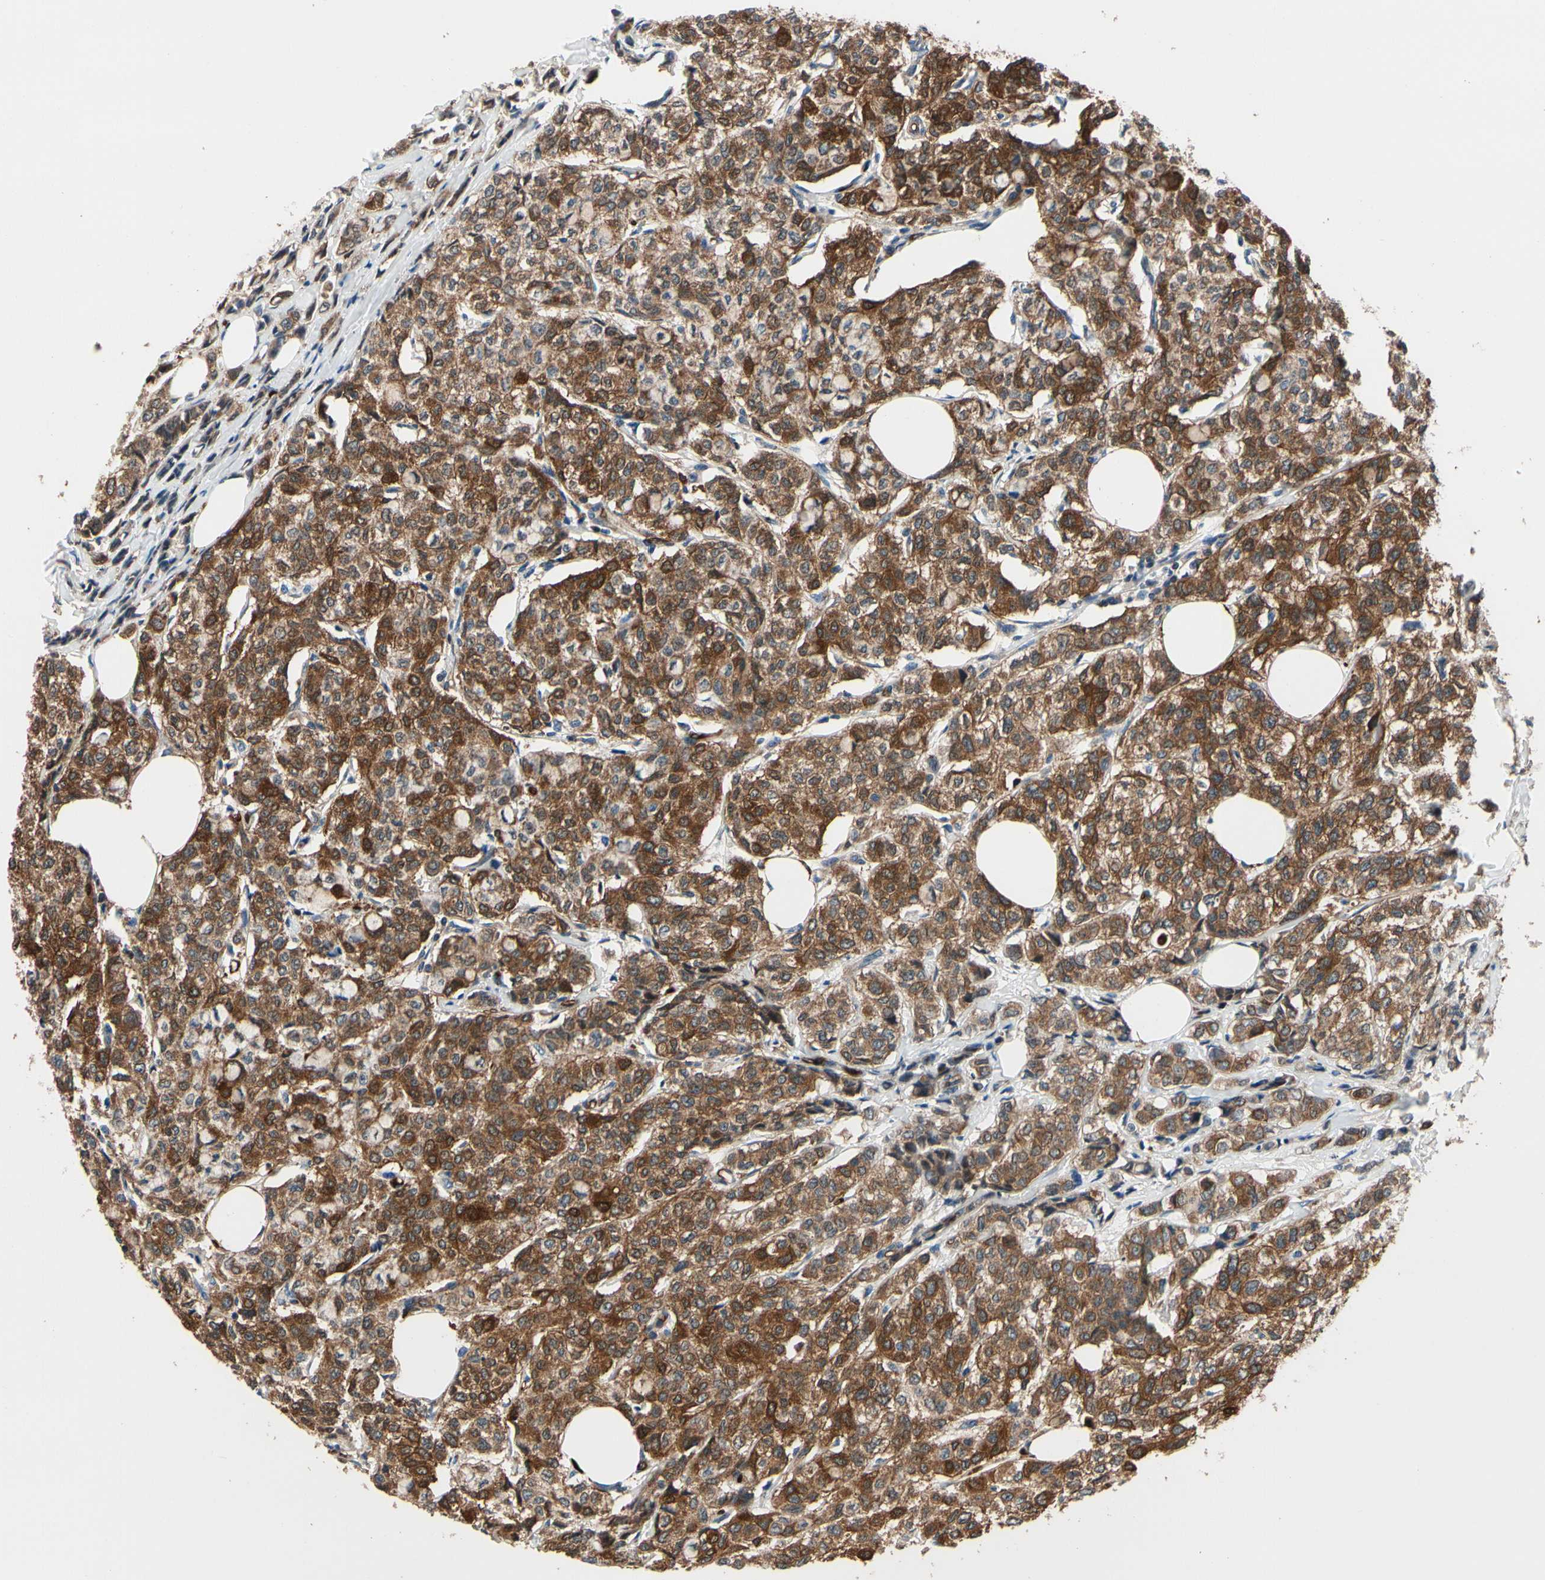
{"staining": {"intensity": "strong", "quantity": ">75%", "location": "cytoplasmic/membranous"}, "tissue": "breast cancer", "cell_type": "Tumor cells", "image_type": "cancer", "snomed": [{"axis": "morphology", "description": "Lobular carcinoma"}, {"axis": "topography", "description": "Breast"}], "caption": "Immunohistochemical staining of breast cancer demonstrates strong cytoplasmic/membranous protein expression in approximately >75% of tumor cells.", "gene": "PRDX2", "patient": {"sex": "female", "age": 60}}